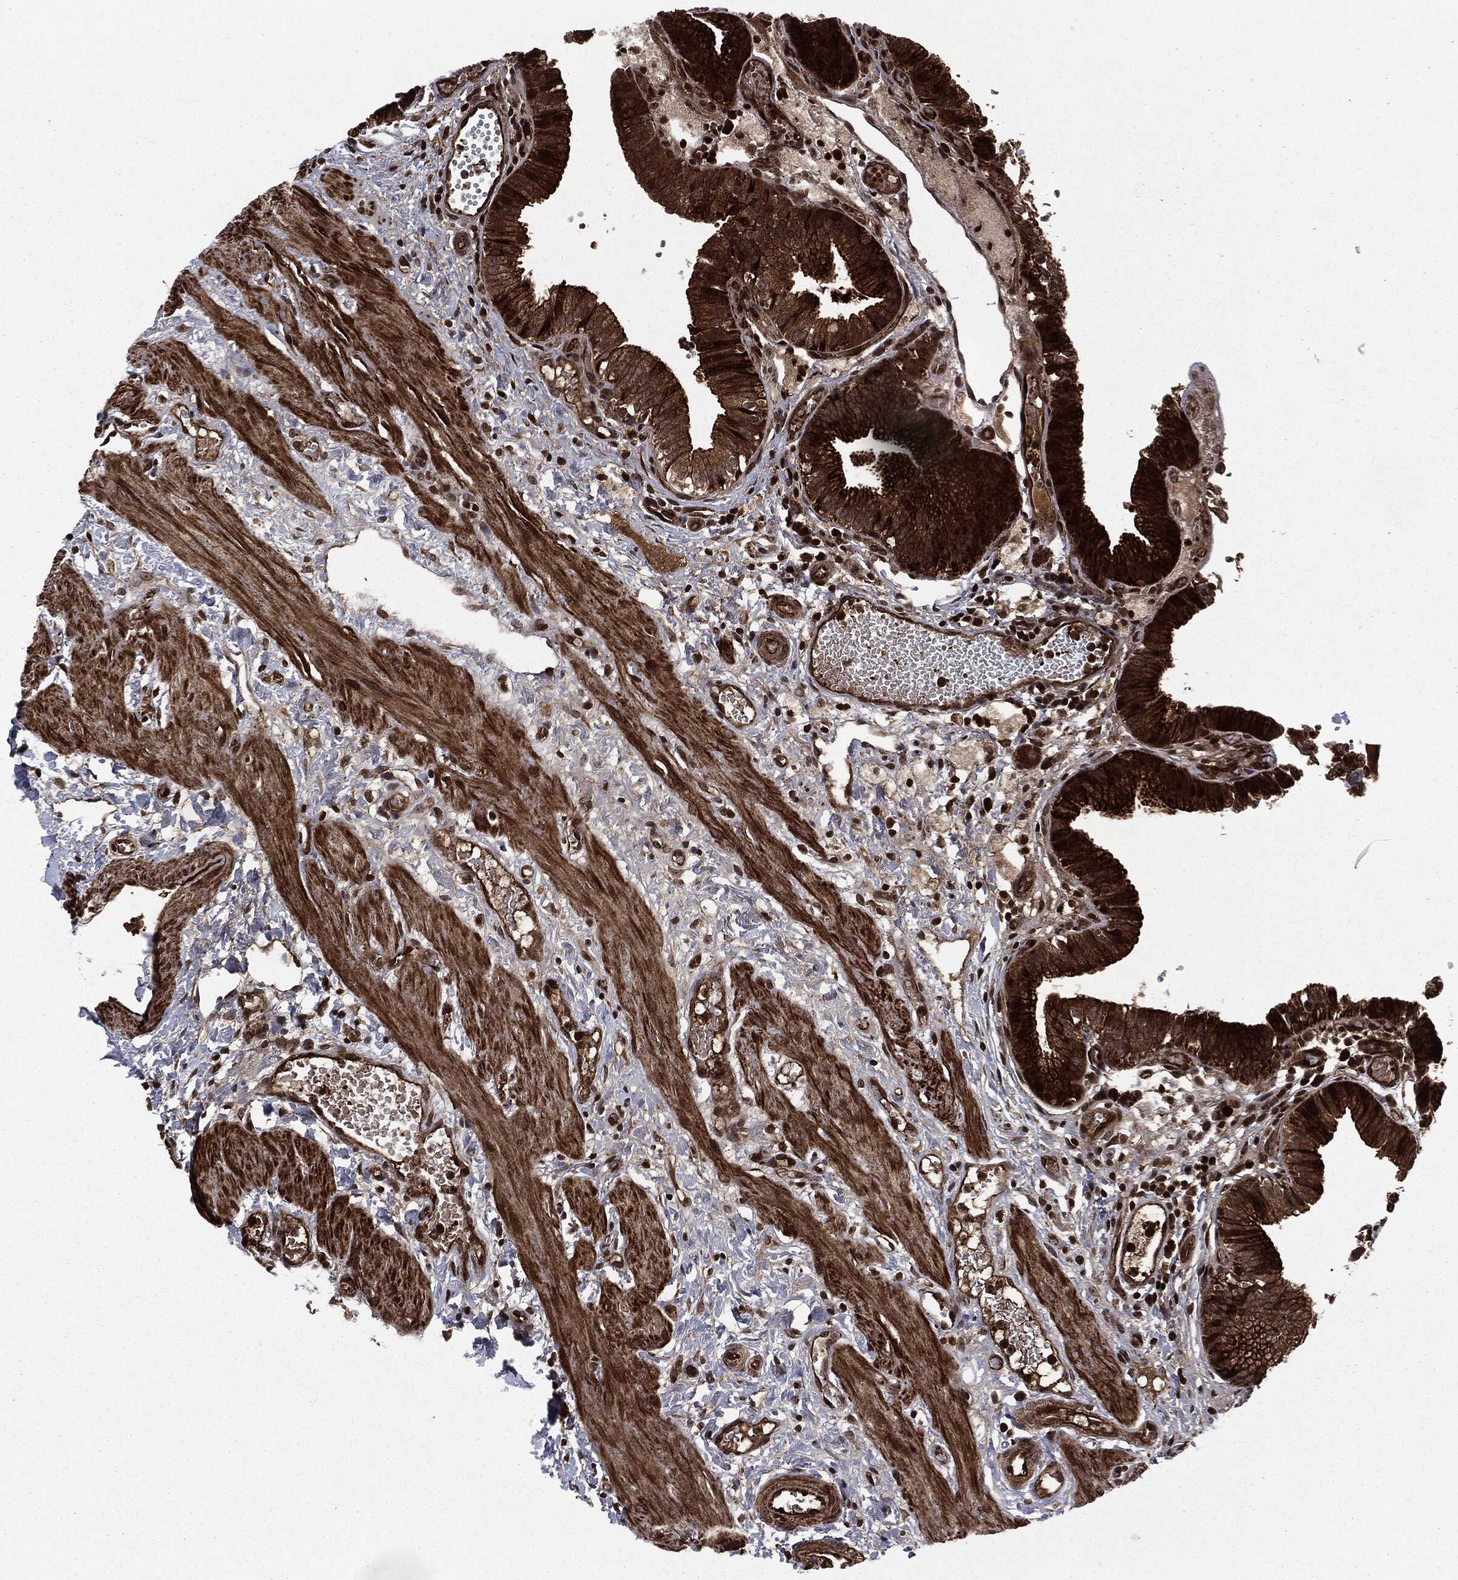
{"staining": {"intensity": "strong", "quantity": ">75%", "location": "cytoplasmic/membranous"}, "tissue": "gallbladder", "cell_type": "Glandular cells", "image_type": "normal", "snomed": [{"axis": "morphology", "description": "Normal tissue, NOS"}, {"axis": "topography", "description": "Gallbladder"}], "caption": "Glandular cells reveal strong cytoplasmic/membranous expression in approximately >75% of cells in normal gallbladder.", "gene": "CARD6", "patient": {"sex": "female", "age": 24}}